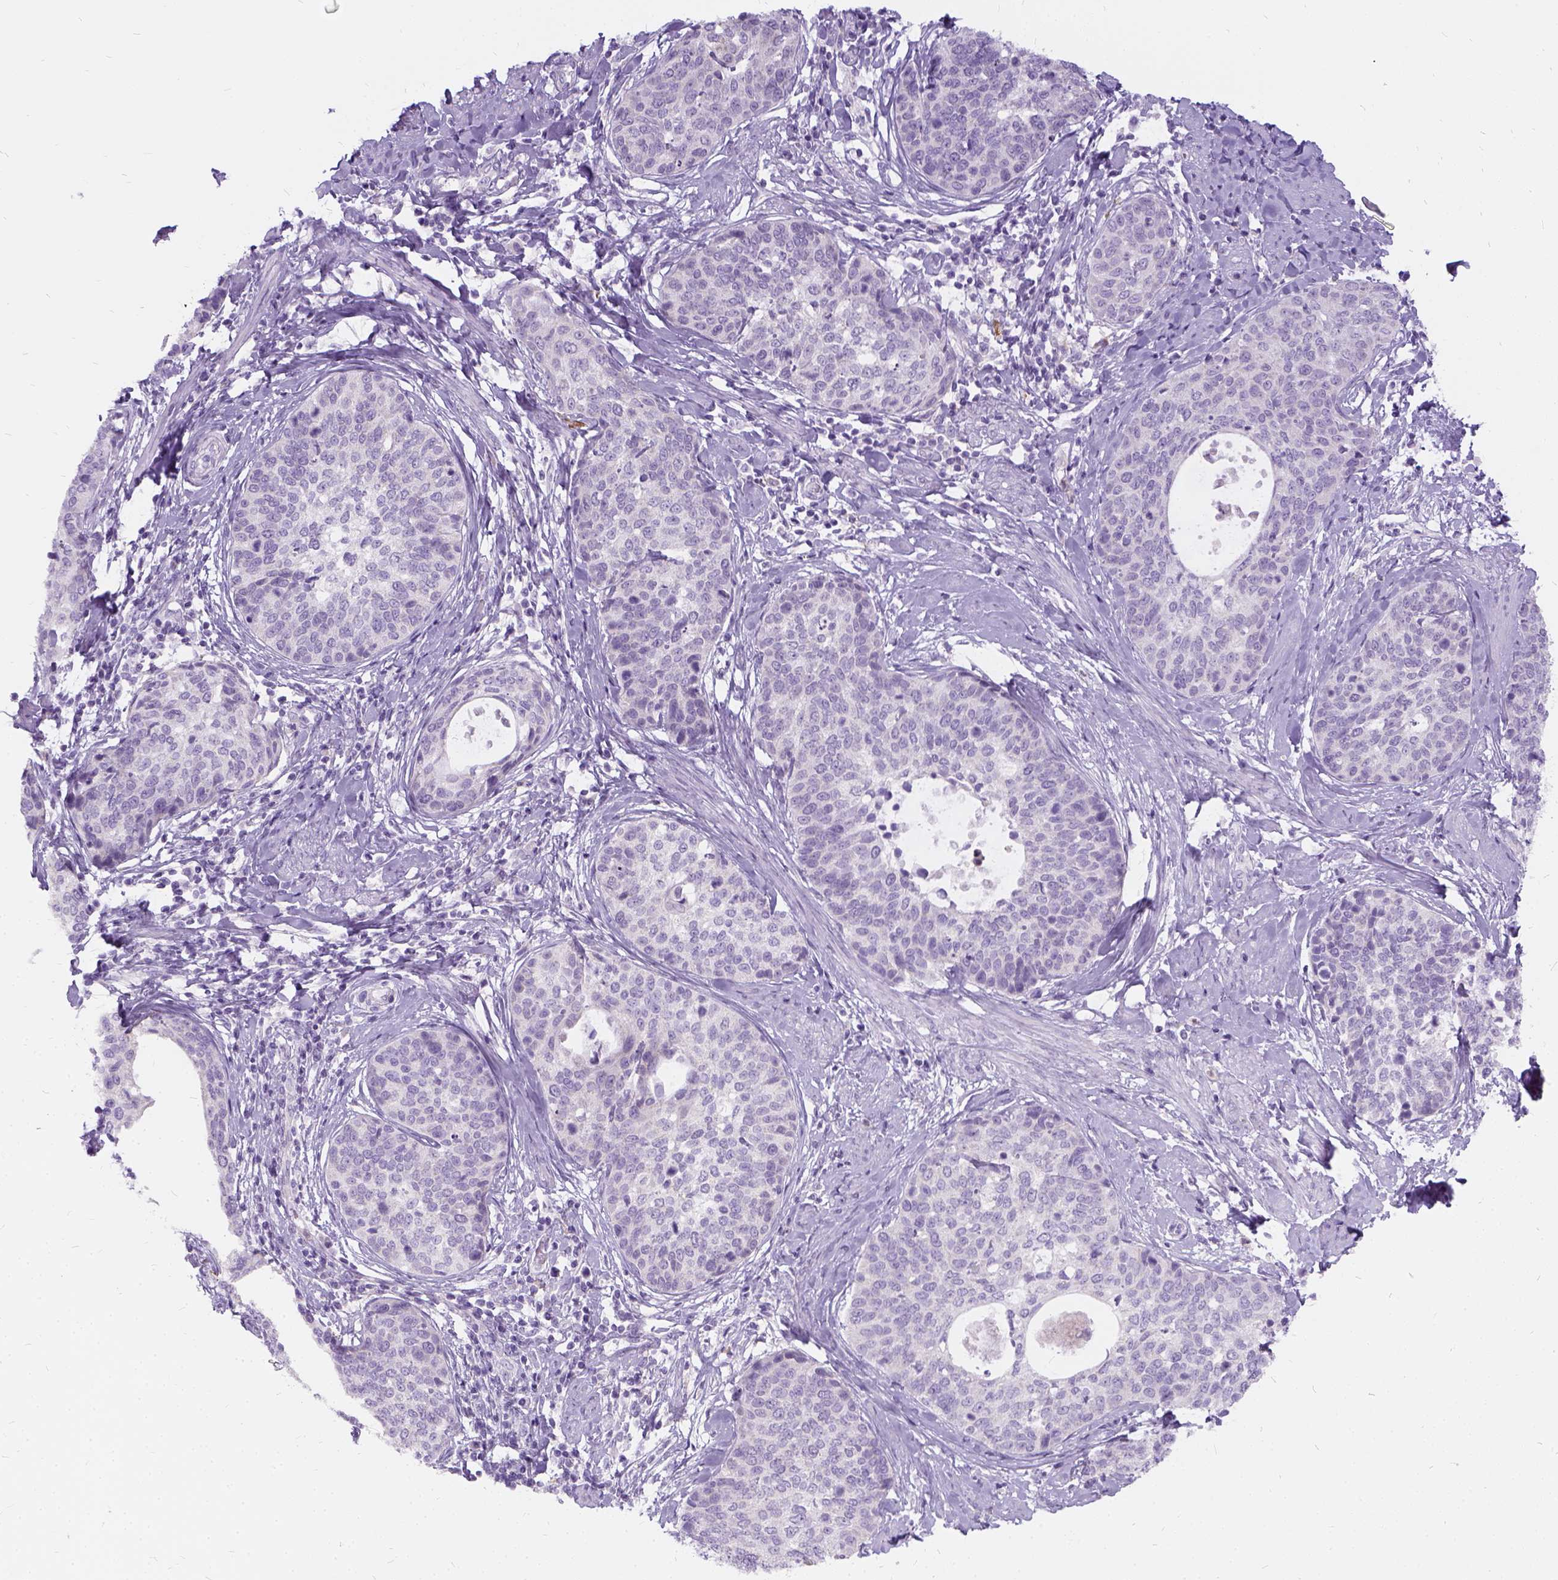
{"staining": {"intensity": "negative", "quantity": "none", "location": "none"}, "tissue": "cervical cancer", "cell_type": "Tumor cells", "image_type": "cancer", "snomed": [{"axis": "morphology", "description": "Squamous cell carcinoma, NOS"}, {"axis": "topography", "description": "Cervix"}], "caption": "This is an immunohistochemistry histopathology image of cervical cancer. There is no positivity in tumor cells.", "gene": "FDX1", "patient": {"sex": "female", "age": 69}}